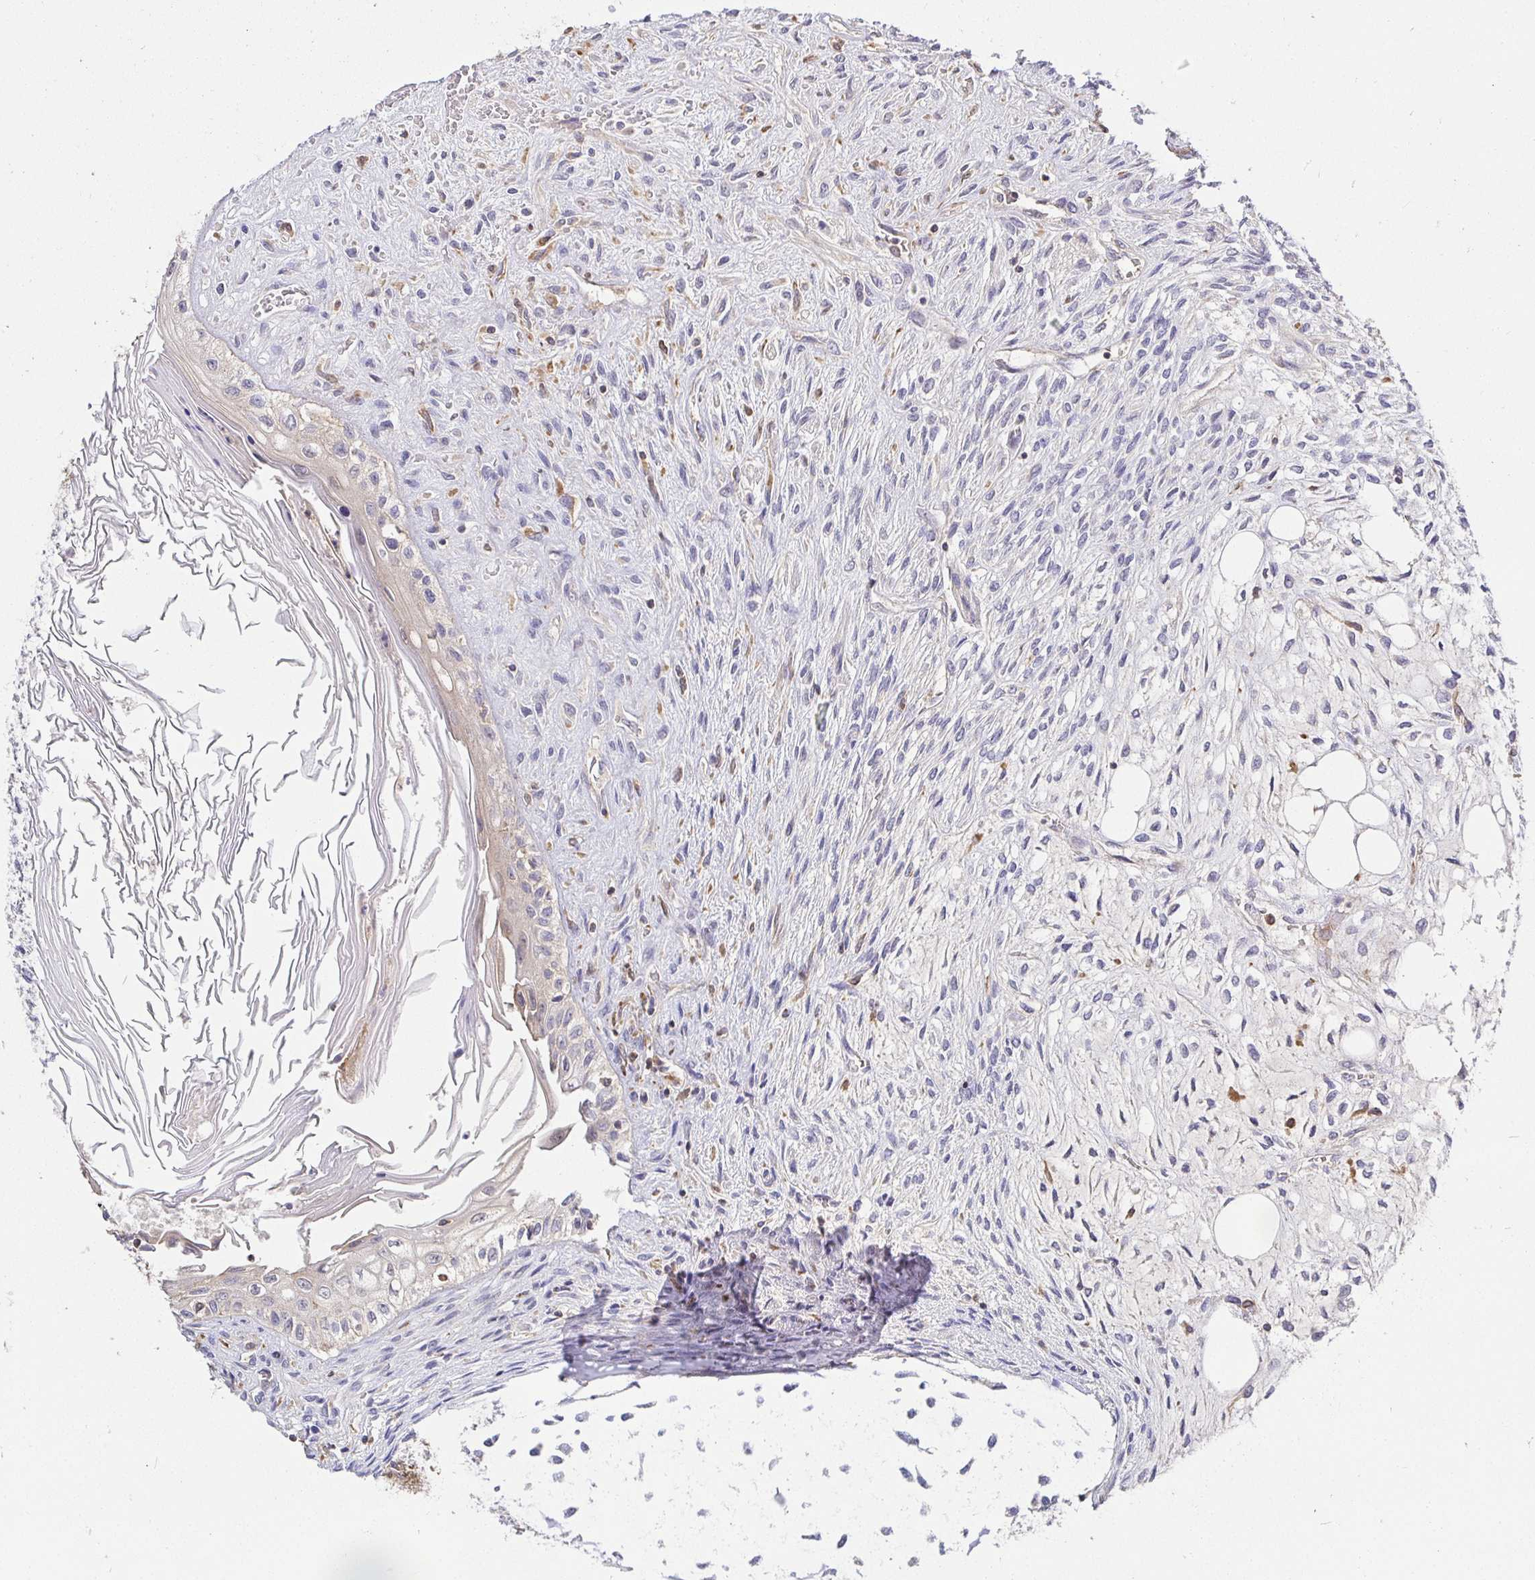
{"staining": {"intensity": "negative", "quantity": "none", "location": "none"}, "tissue": "testis cancer", "cell_type": "Tumor cells", "image_type": "cancer", "snomed": [{"axis": "morphology", "description": "Carcinoma, Embryonal, NOS"}, {"axis": "topography", "description": "Testis"}], "caption": "High magnification brightfield microscopy of embryonal carcinoma (testis) stained with DAB (brown) and counterstained with hematoxylin (blue): tumor cells show no significant expression.", "gene": "ATP6V1F", "patient": {"sex": "male", "age": 37}}